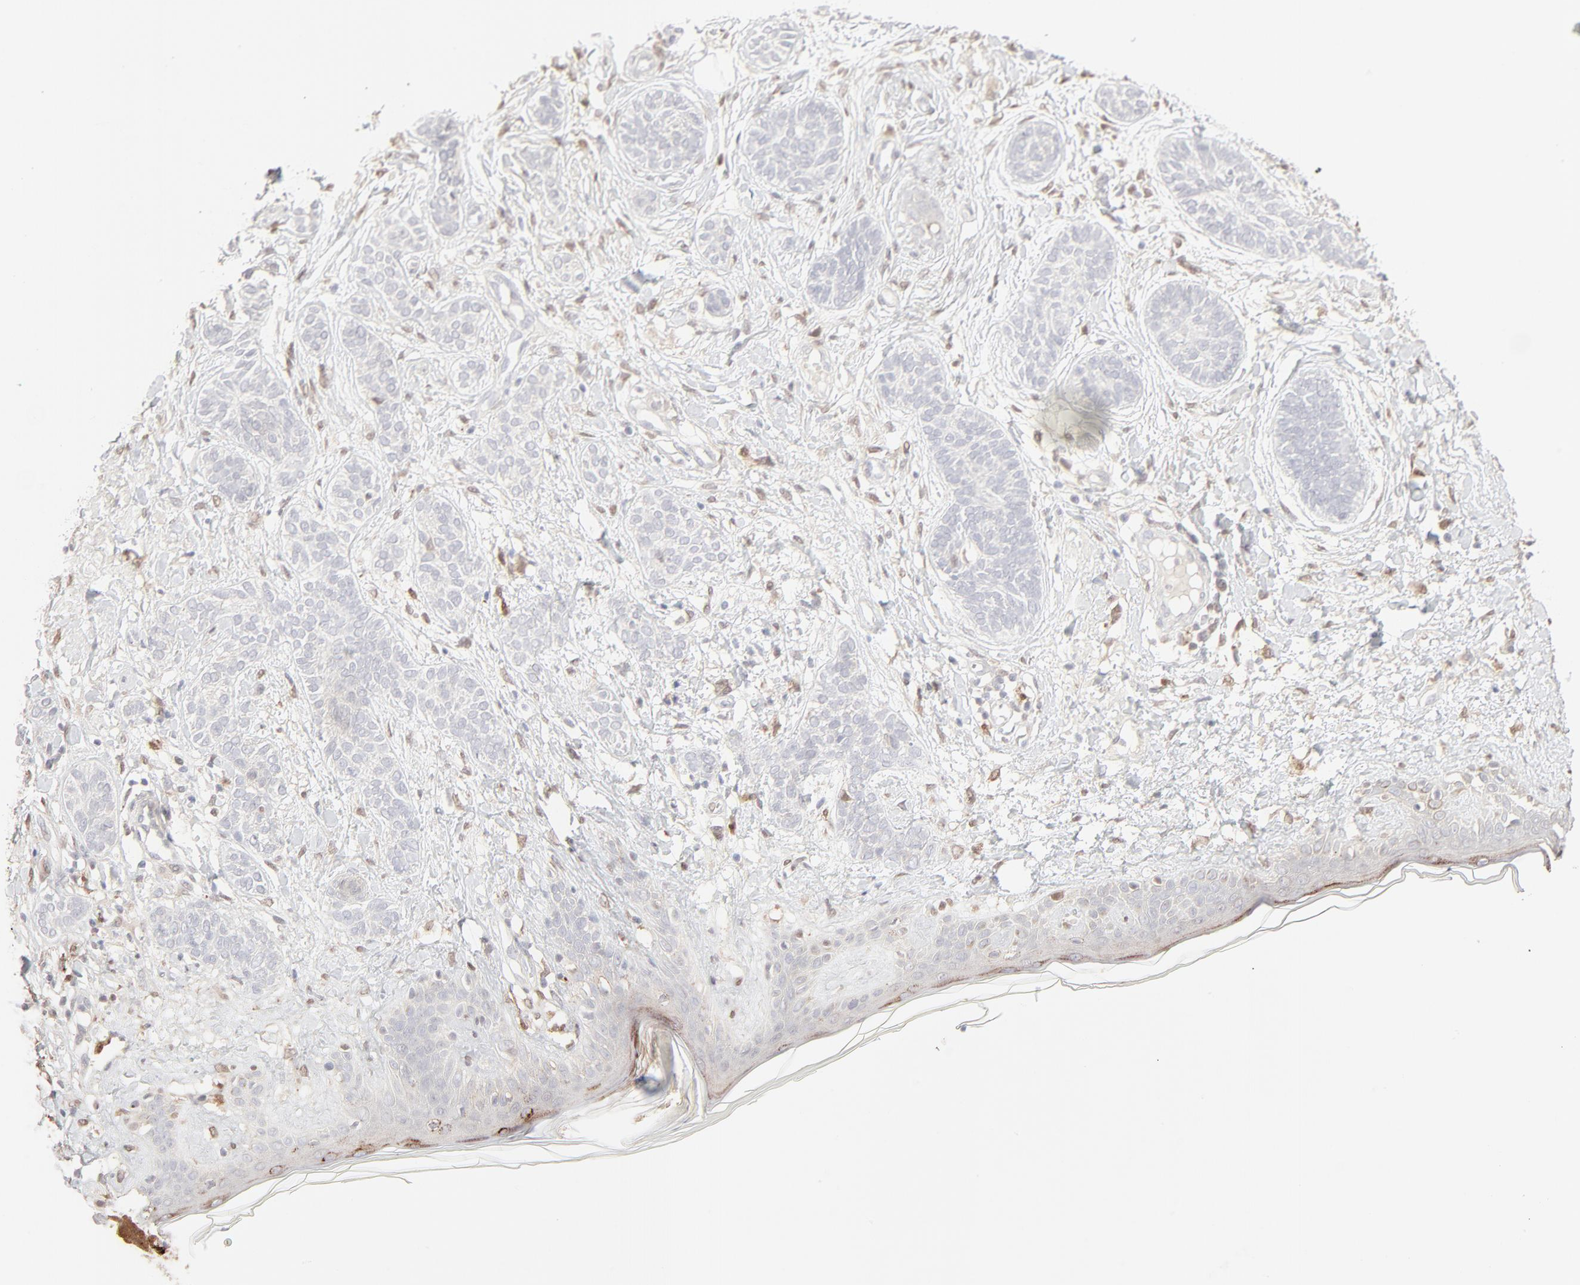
{"staining": {"intensity": "negative", "quantity": "none", "location": "none"}, "tissue": "skin cancer", "cell_type": "Tumor cells", "image_type": "cancer", "snomed": [{"axis": "morphology", "description": "Normal tissue, NOS"}, {"axis": "morphology", "description": "Basal cell carcinoma"}, {"axis": "topography", "description": "Skin"}], "caption": "Basal cell carcinoma (skin) stained for a protein using immunohistochemistry reveals no staining tumor cells.", "gene": "LGALS2", "patient": {"sex": "male", "age": 63}}